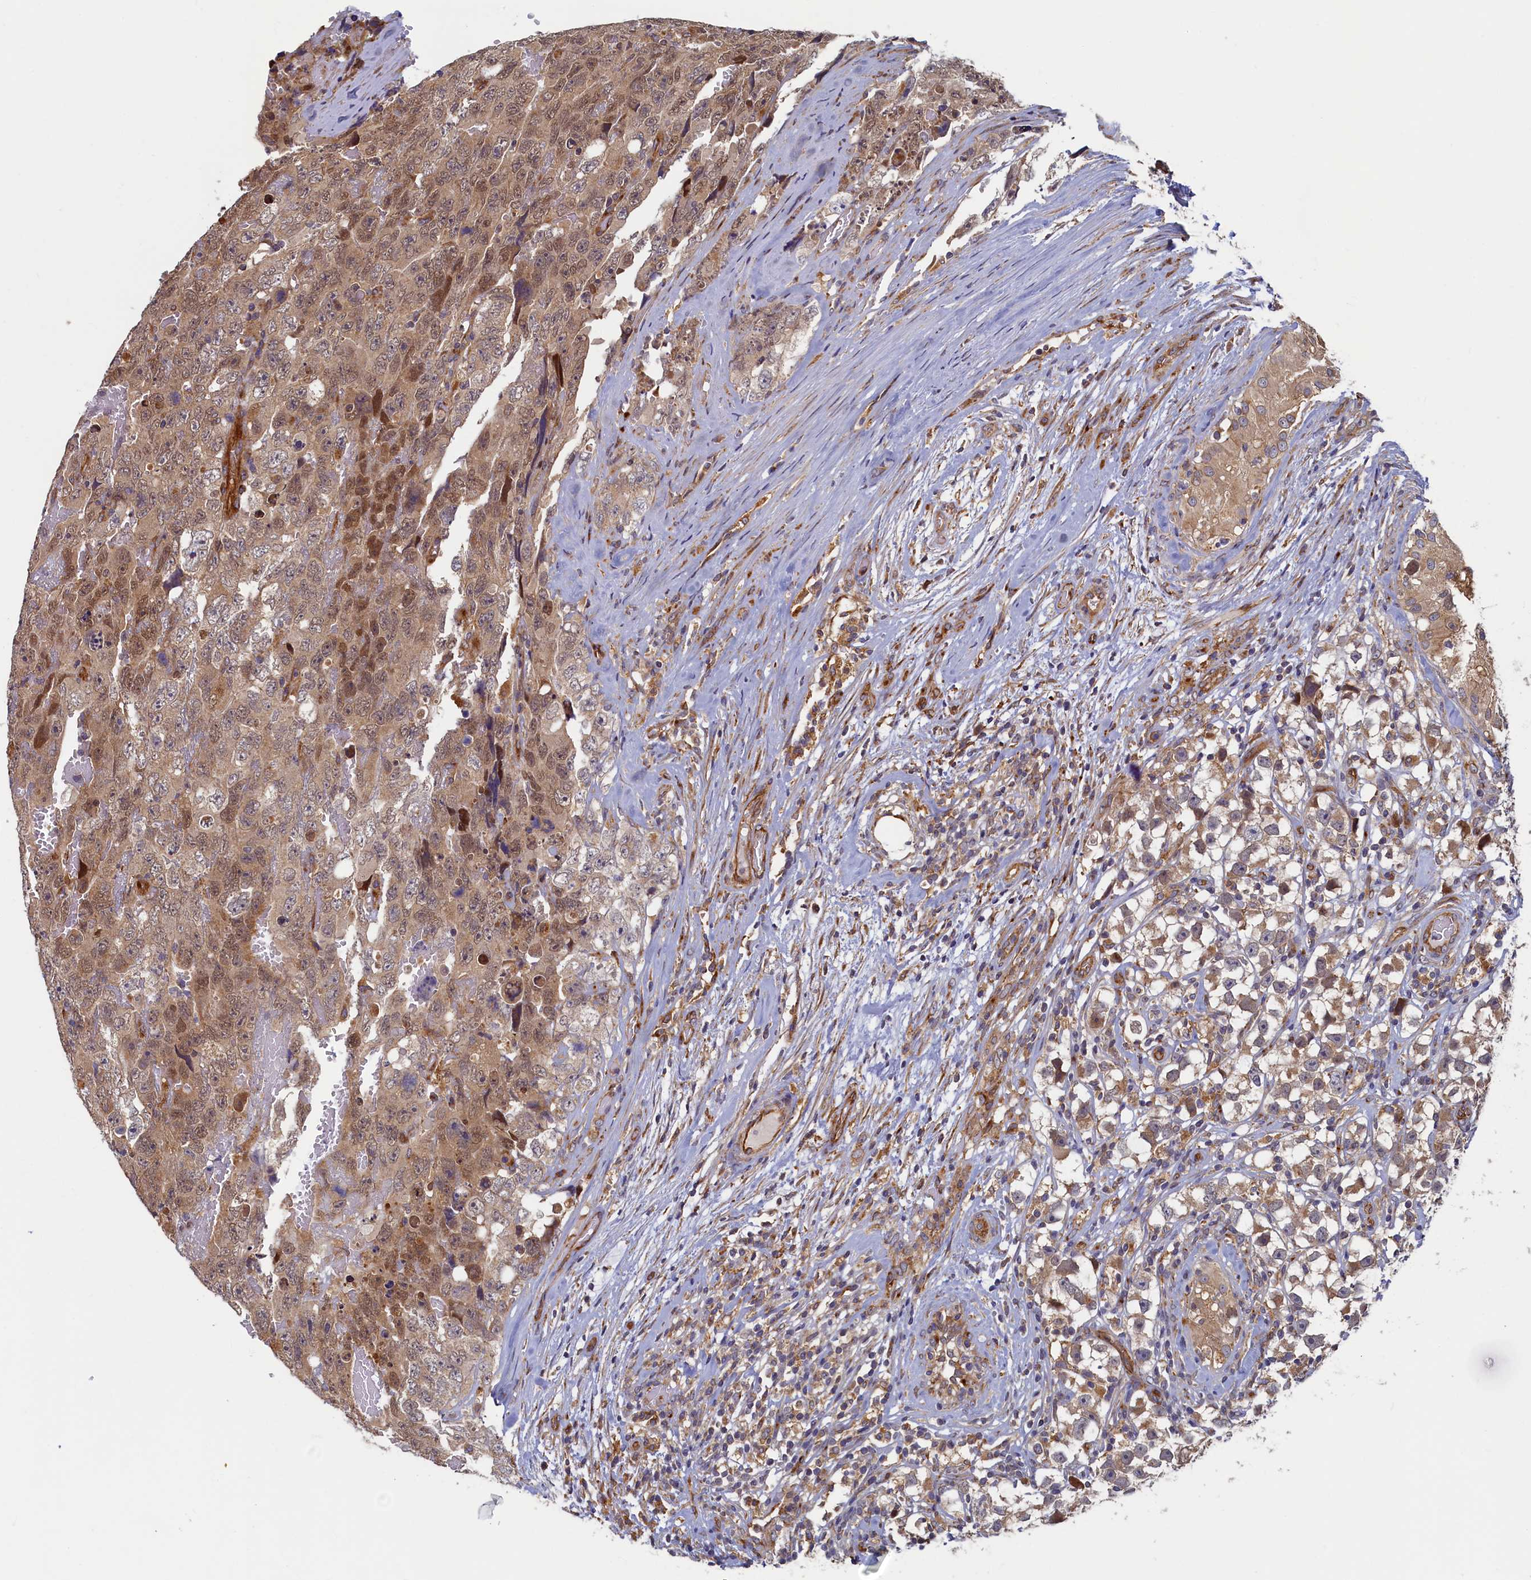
{"staining": {"intensity": "moderate", "quantity": "<25%", "location": "cytoplasmic/membranous,nuclear"}, "tissue": "testis cancer", "cell_type": "Tumor cells", "image_type": "cancer", "snomed": [{"axis": "morphology", "description": "Carcinoma, Embryonal, NOS"}, {"axis": "topography", "description": "Testis"}], "caption": "Testis embryonal carcinoma tissue shows moderate cytoplasmic/membranous and nuclear expression in approximately <25% of tumor cells", "gene": "STX12", "patient": {"sex": "male", "age": 45}}